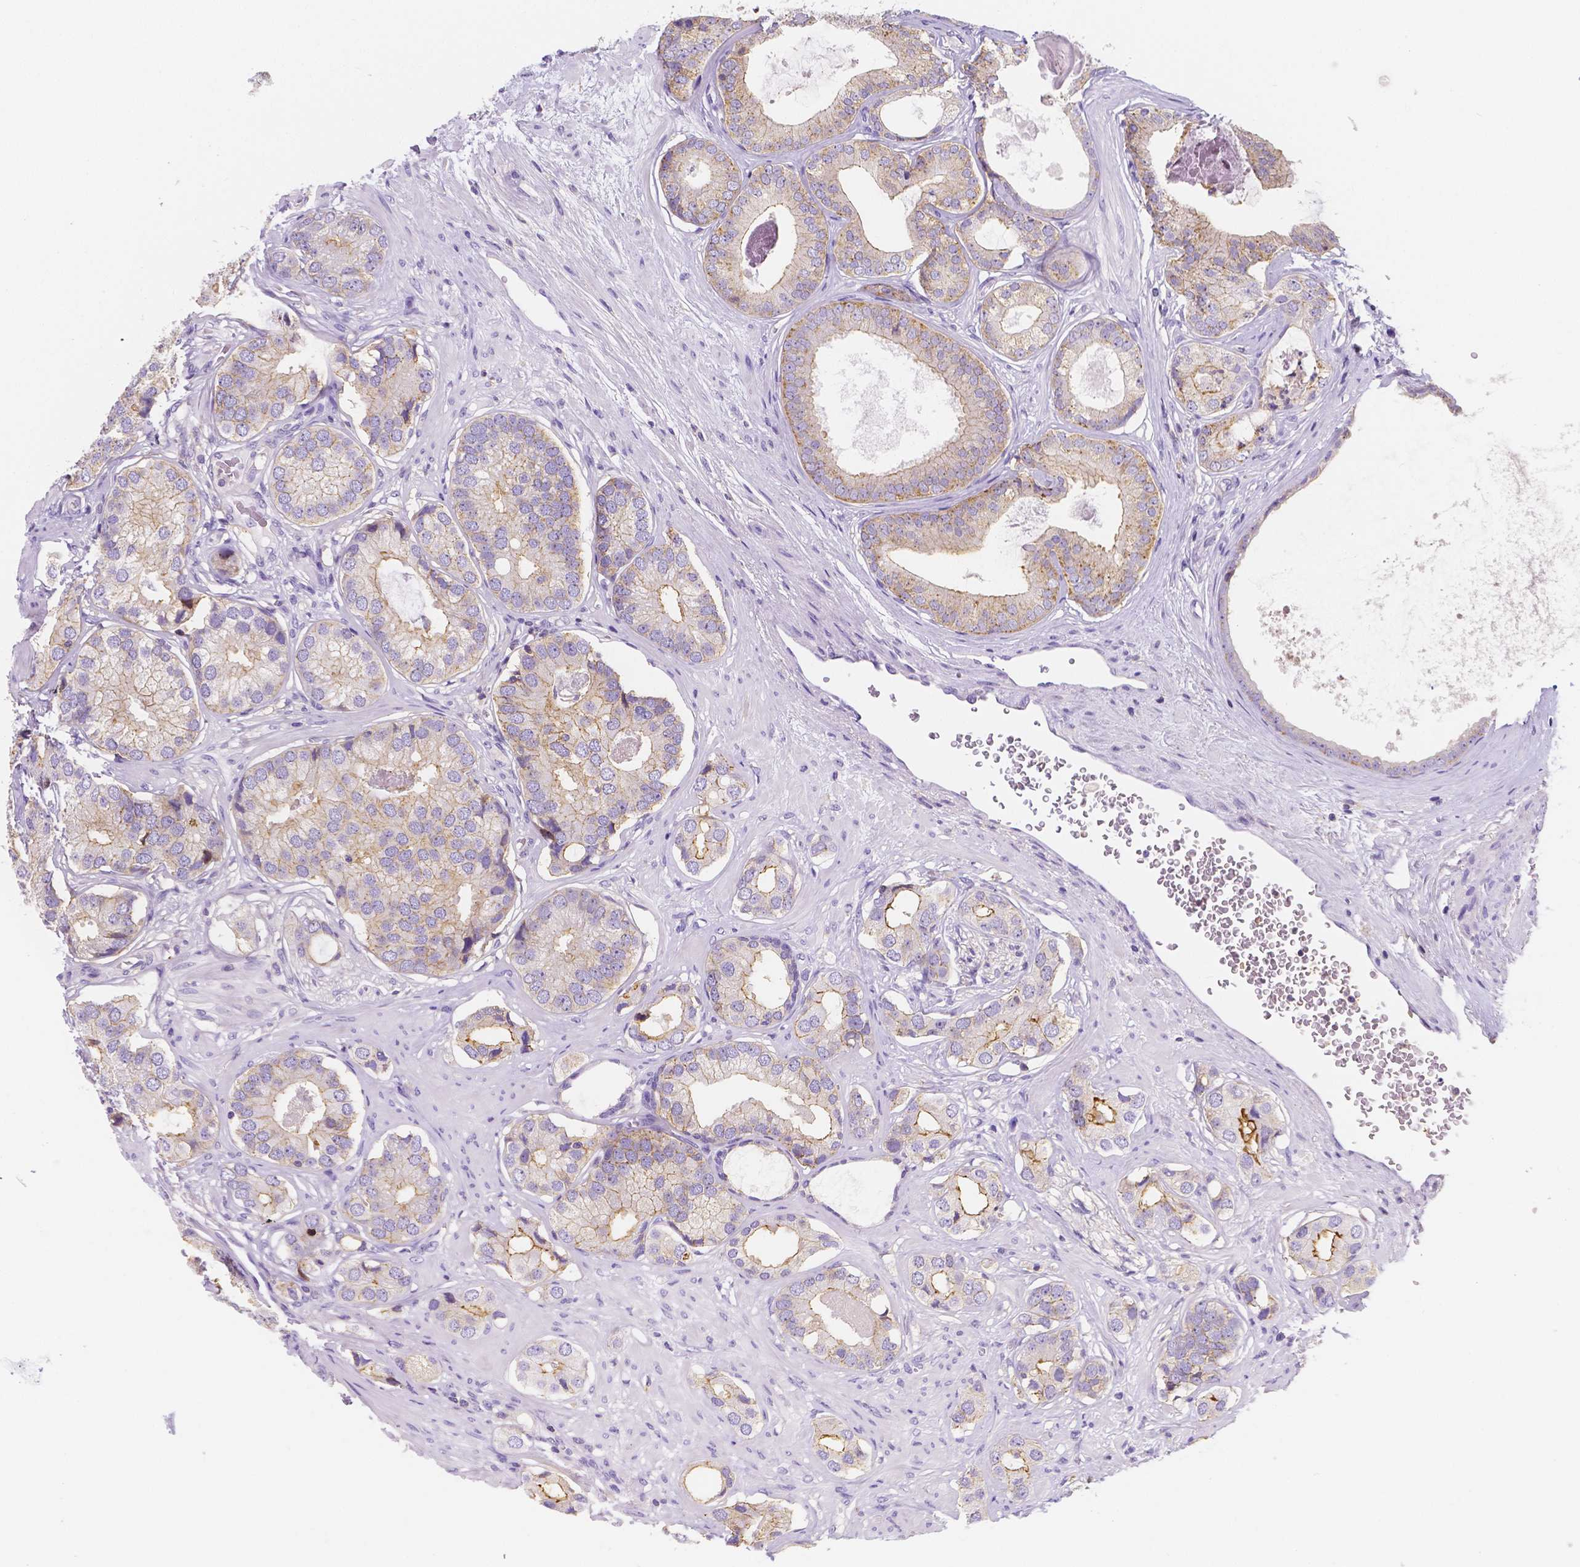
{"staining": {"intensity": "weak", "quantity": "25%-75%", "location": "cytoplasmic/membranous"}, "tissue": "prostate cancer", "cell_type": "Tumor cells", "image_type": "cancer", "snomed": [{"axis": "morphology", "description": "Adenocarcinoma, Low grade"}, {"axis": "topography", "description": "Prostate"}], "caption": "Weak cytoplasmic/membranous protein expression is seen in about 25%-75% of tumor cells in prostate adenocarcinoma (low-grade).", "gene": "GABRD", "patient": {"sex": "male", "age": 61}}